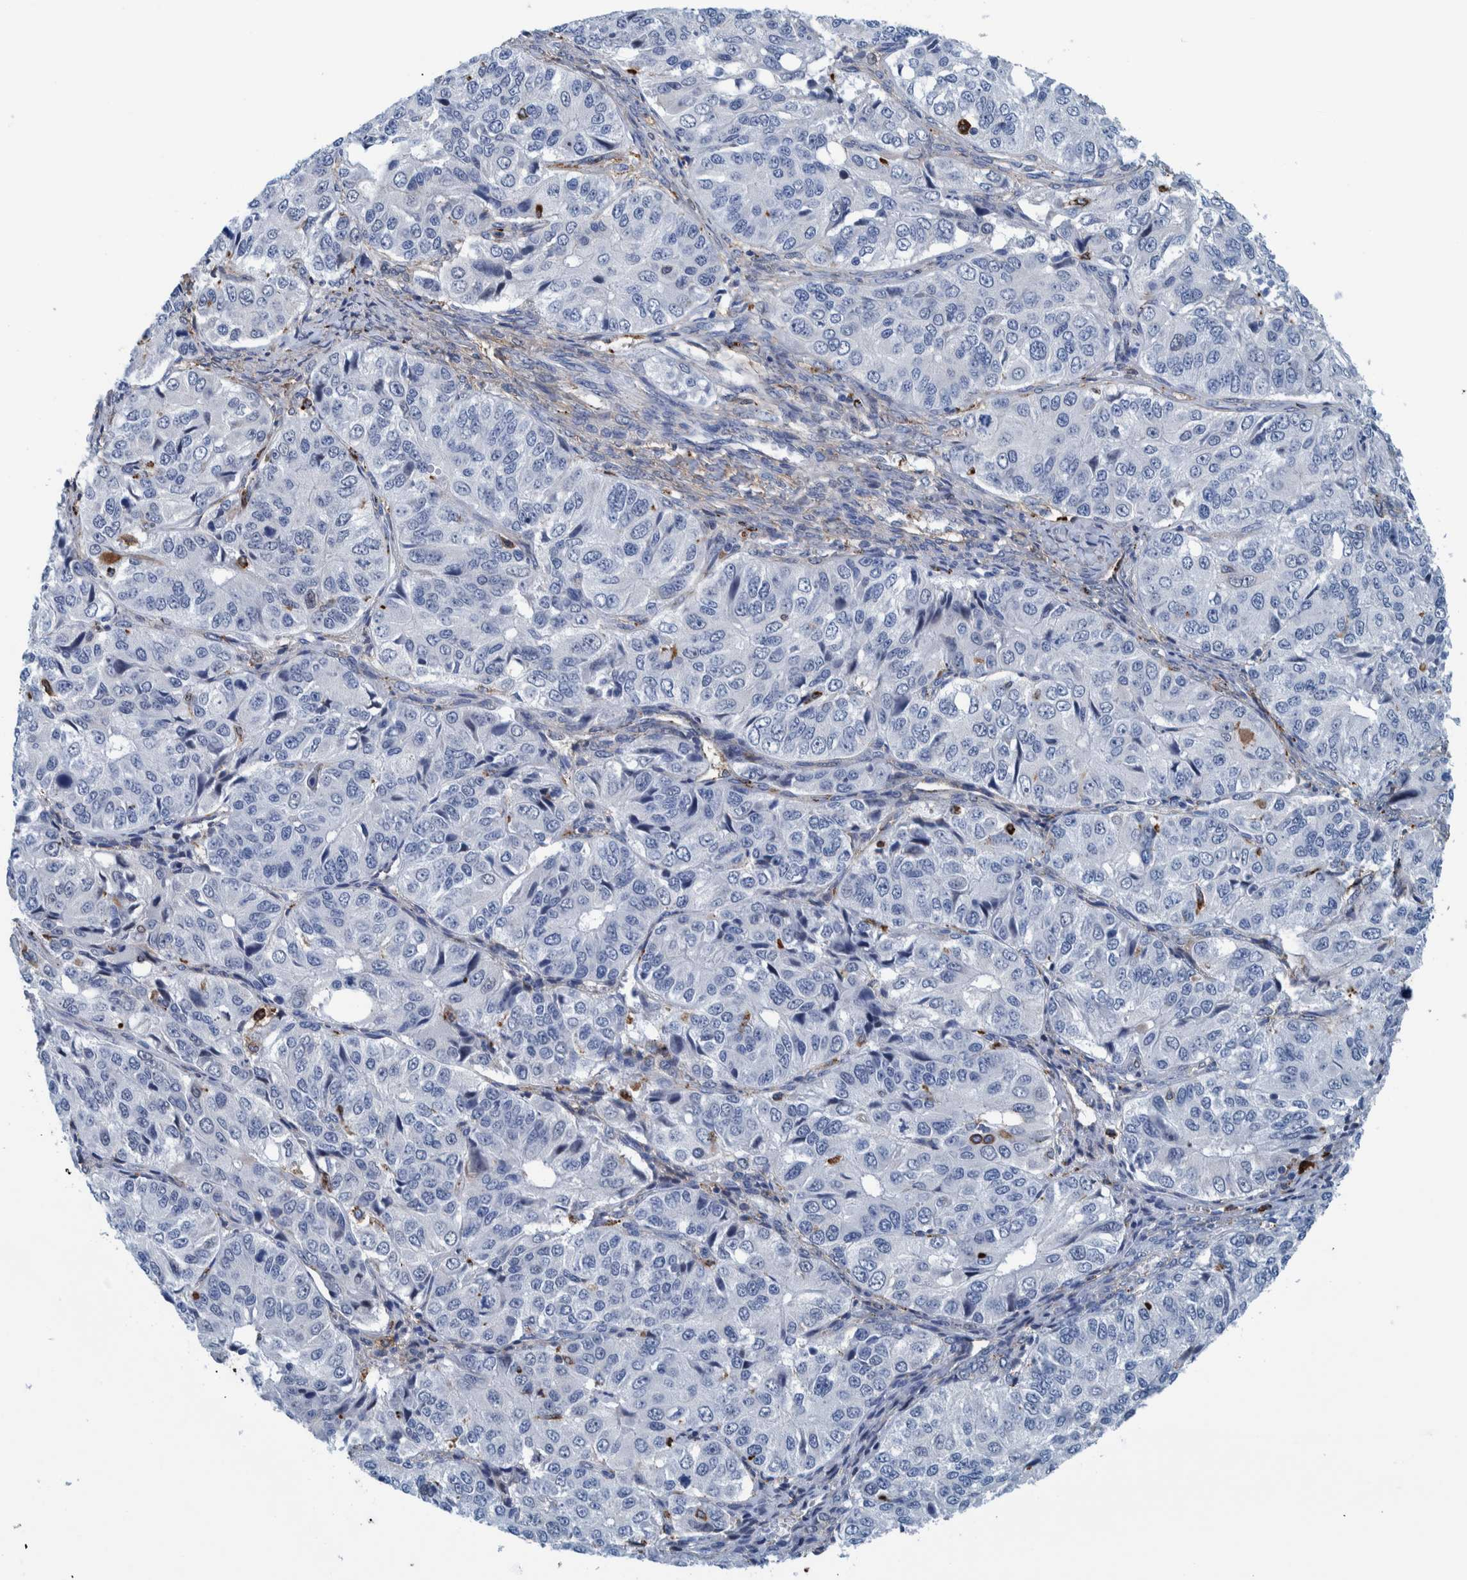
{"staining": {"intensity": "negative", "quantity": "none", "location": "none"}, "tissue": "ovarian cancer", "cell_type": "Tumor cells", "image_type": "cancer", "snomed": [{"axis": "morphology", "description": "Carcinoma, endometroid"}, {"axis": "topography", "description": "Ovary"}], "caption": "An immunohistochemistry image of ovarian cancer is shown. There is no staining in tumor cells of ovarian cancer.", "gene": "IDO1", "patient": {"sex": "female", "age": 51}}